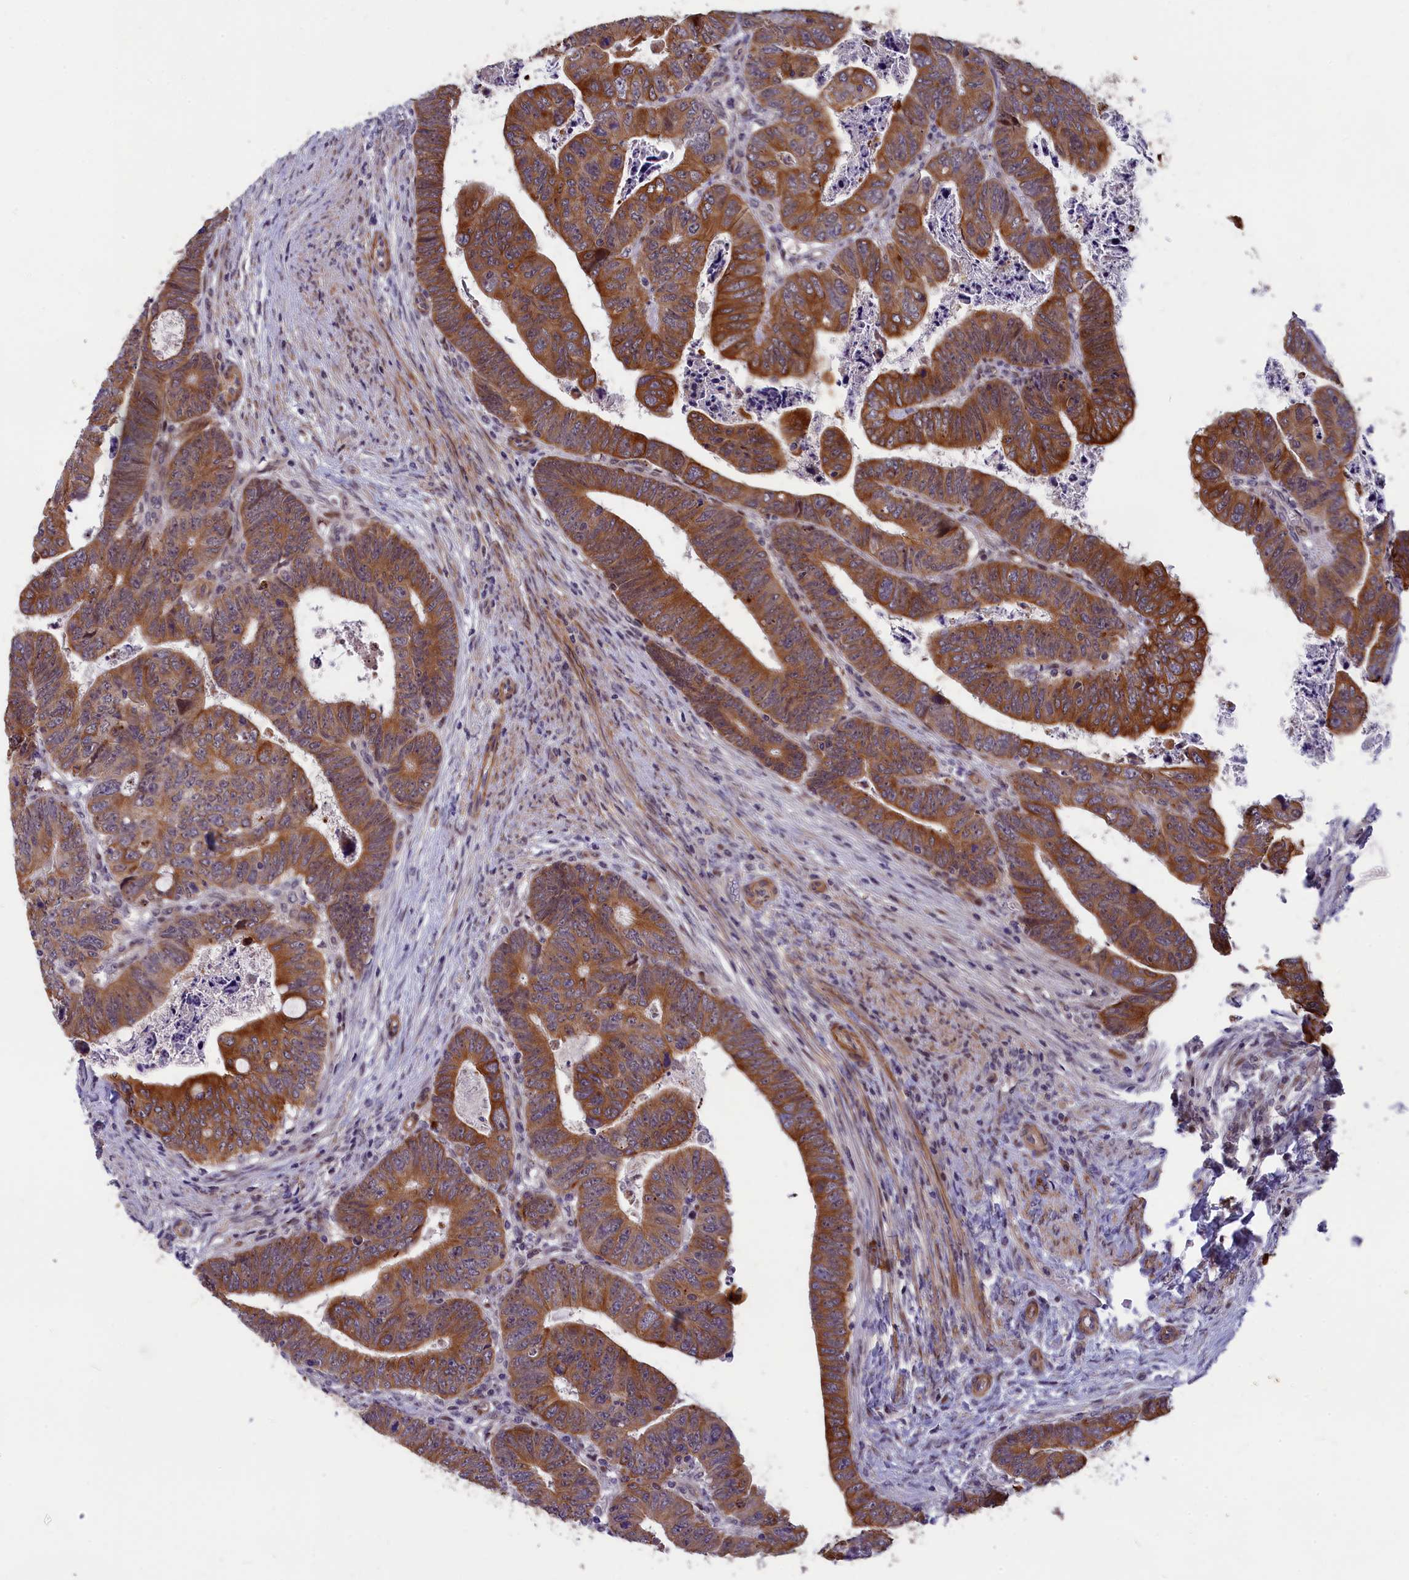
{"staining": {"intensity": "strong", "quantity": ">75%", "location": "cytoplasmic/membranous"}, "tissue": "colorectal cancer", "cell_type": "Tumor cells", "image_type": "cancer", "snomed": [{"axis": "morphology", "description": "Normal tissue, NOS"}, {"axis": "morphology", "description": "Adenocarcinoma, NOS"}, {"axis": "topography", "description": "Rectum"}], "caption": "Human adenocarcinoma (colorectal) stained with a protein marker reveals strong staining in tumor cells.", "gene": "ANKRD34B", "patient": {"sex": "female", "age": 65}}